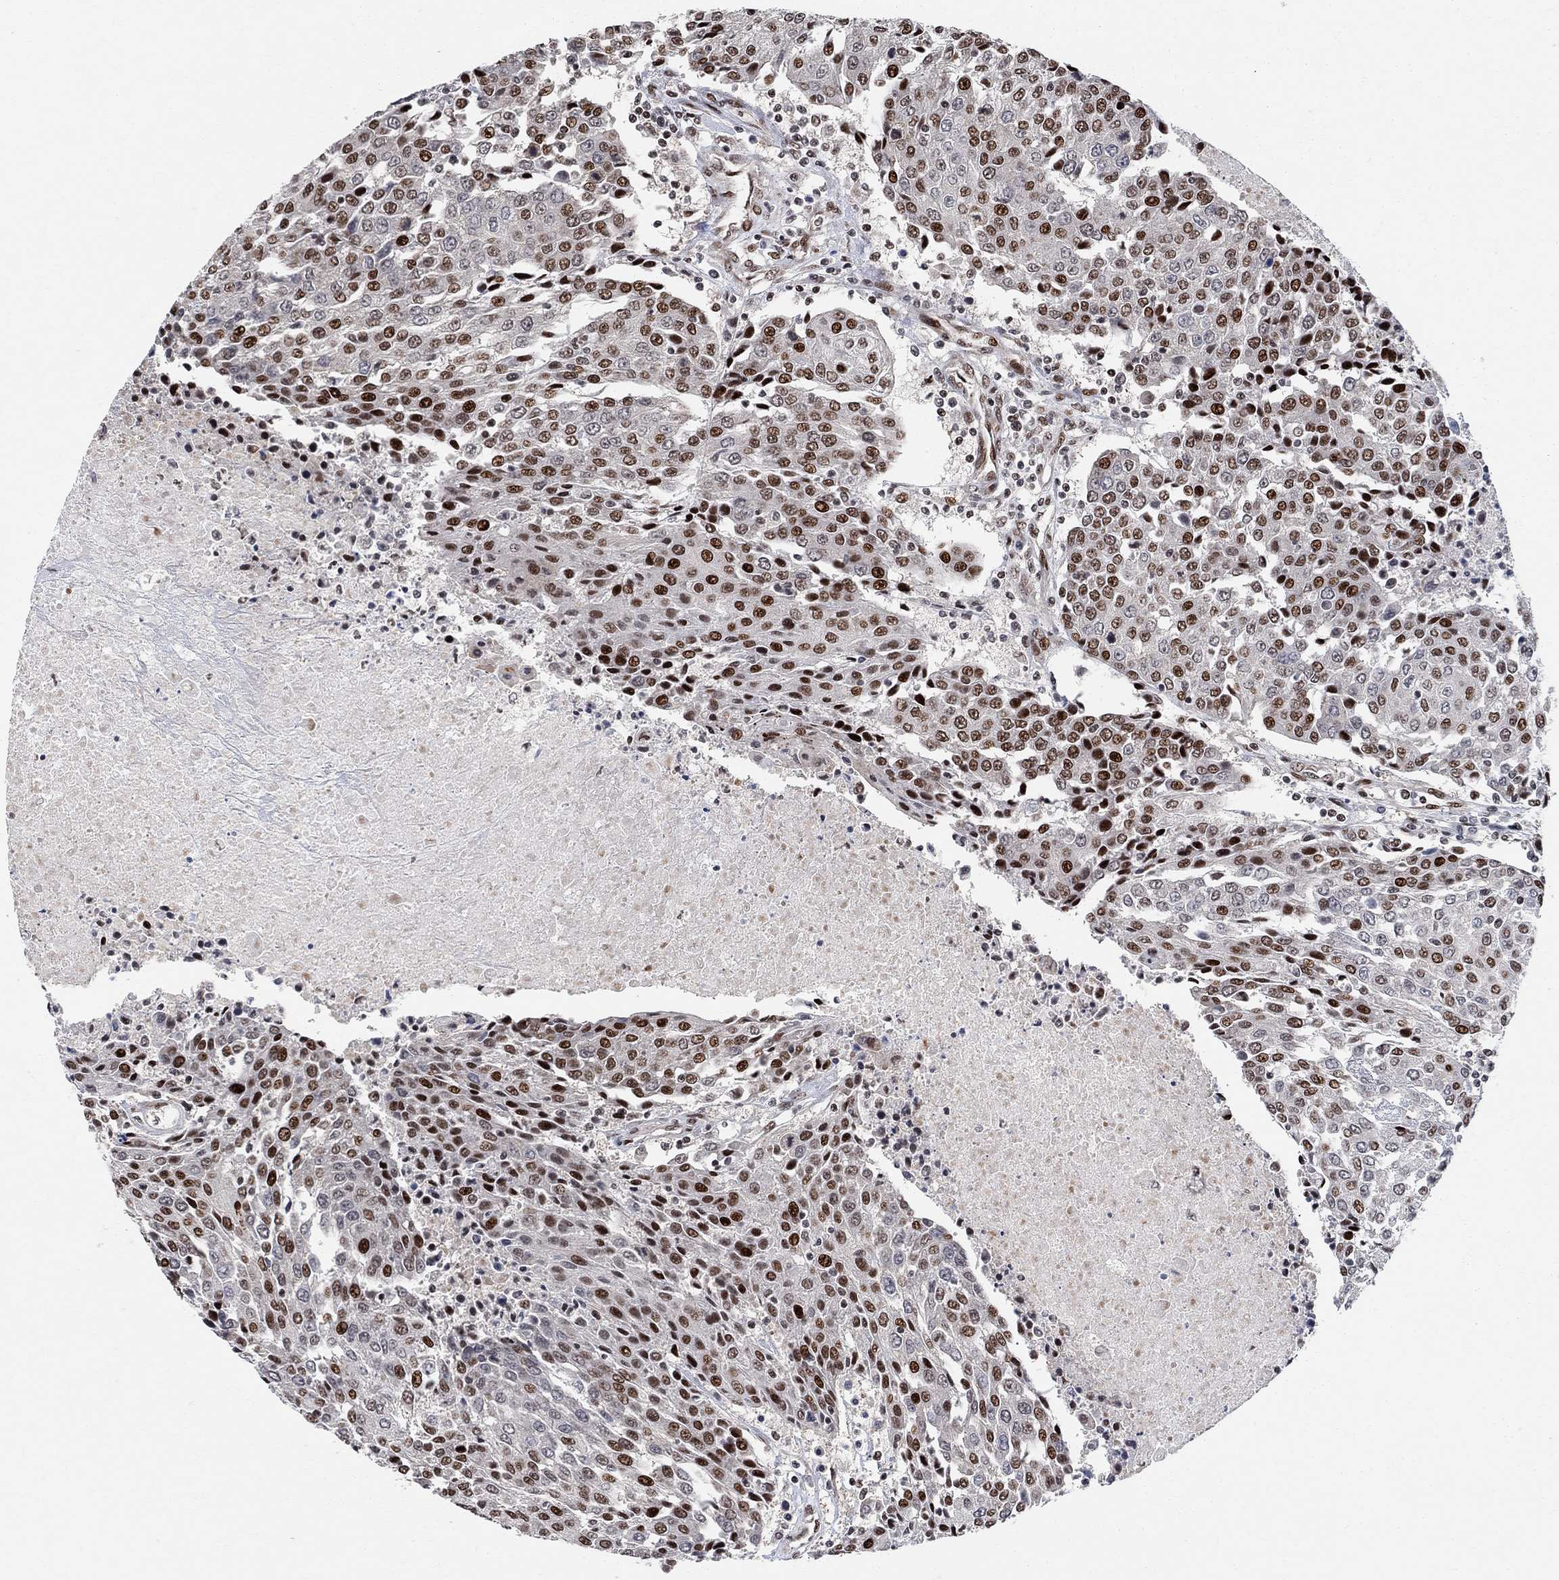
{"staining": {"intensity": "strong", "quantity": "25%-75%", "location": "nuclear"}, "tissue": "urothelial cancer", "cell_type": "Tumor cells", "image_type": "cancer", "snomed": [{"axis": "morphology", "description": "Urothelial carcinoma, High grade"}, {"axis": "topography", "description": "Urinary bladder"}], "caption": "Urothelial cancer stained with a protein marker demonstrates strong staining in tumor cells.", "gene": "E4F1", "patient": {"sex": "female", "age": 85}}